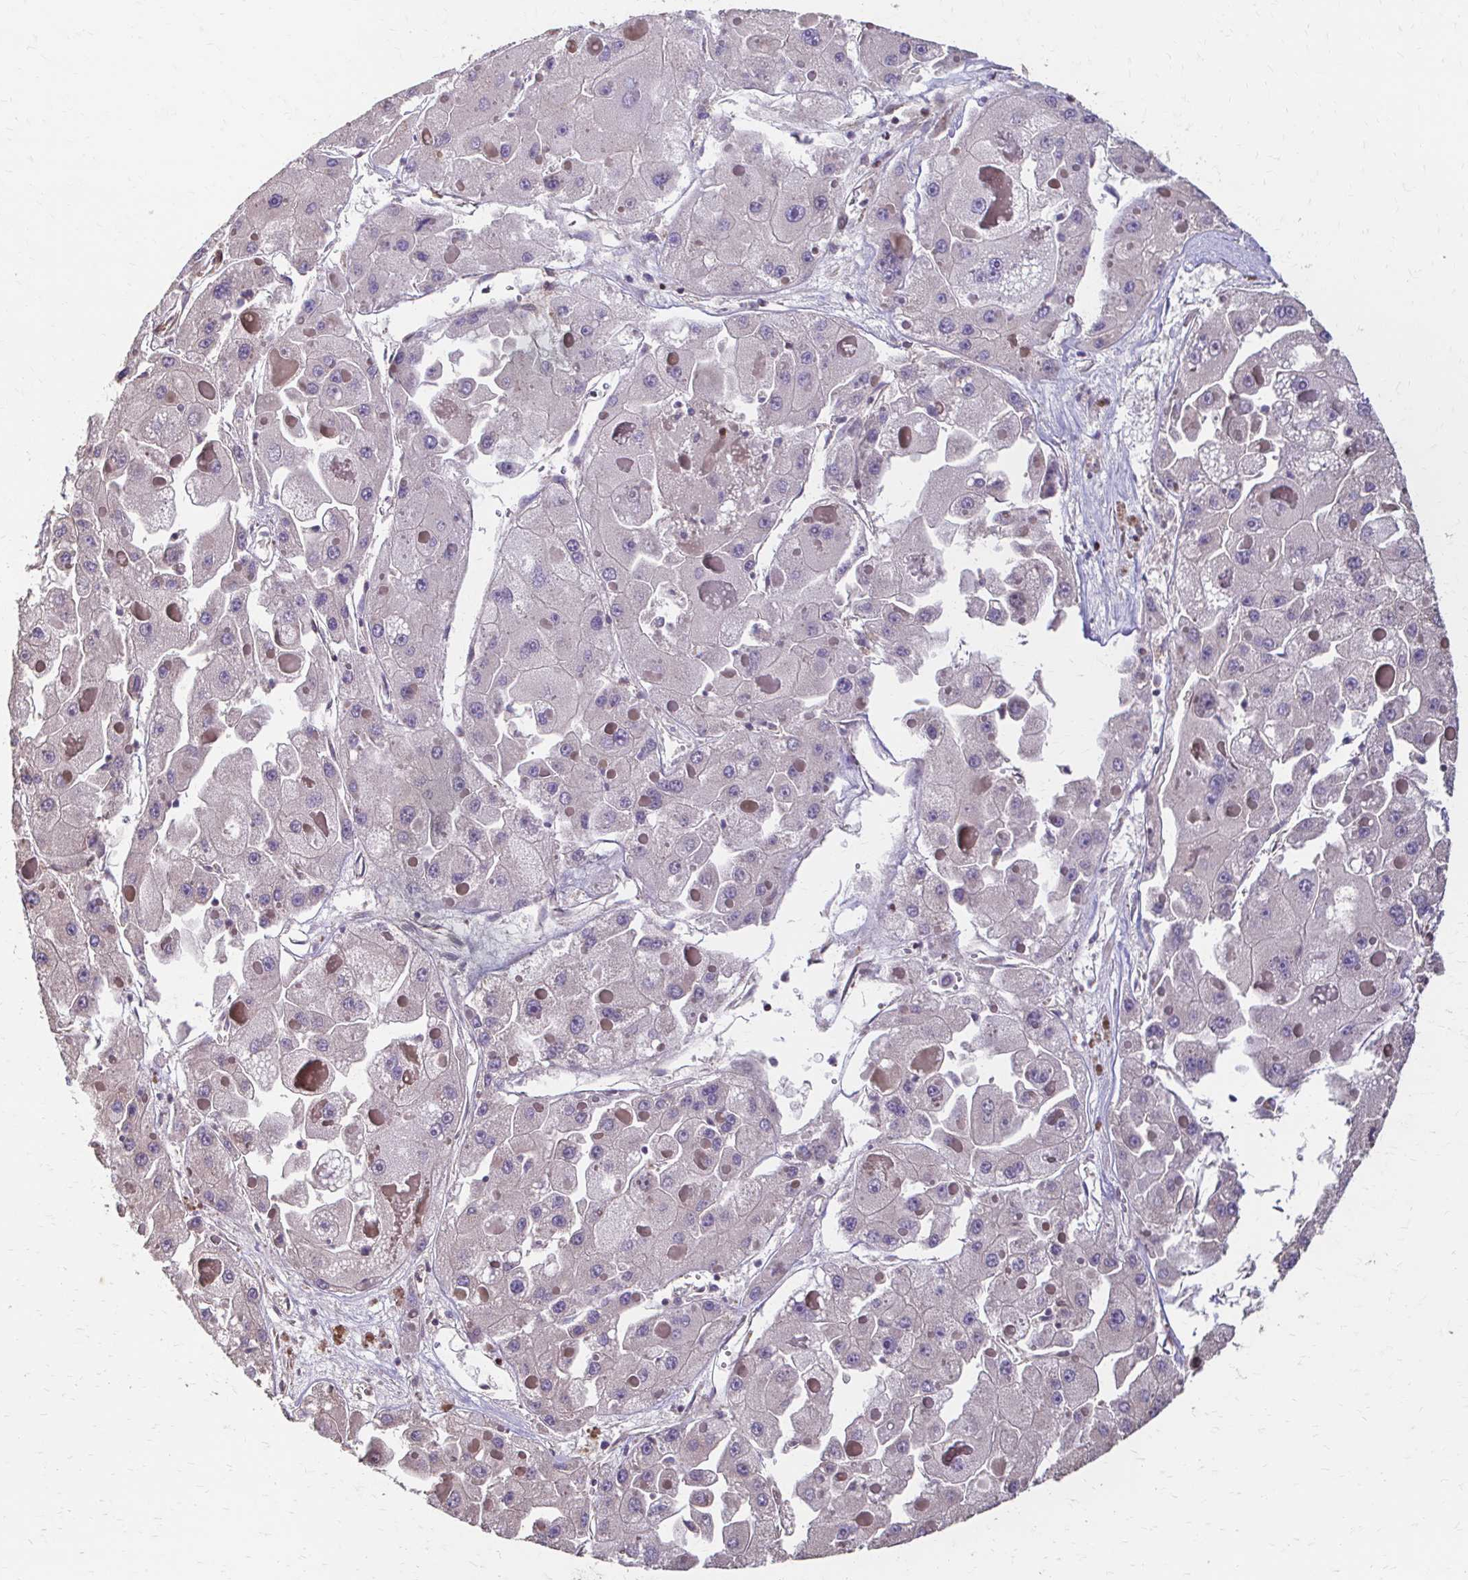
{"staining": {"intensity": "negative", "quantity": "none", "location": "none"}, "tissue": "liver cancer", "cell_type": "Tumor cells", "image_type": "cancer", "snomed": [{"axis": "morphology", "description": "Carcinoma, Hepatocellular, NOS"}, {"axis": "topography", "description": "Liver"}], "caption": "The histopathology image displays no staining of tumor cells in liver cancer (hepatocellular carcinoma).", "gene": "IL18BP", "patient": {"sex": "female", "age": 73}}